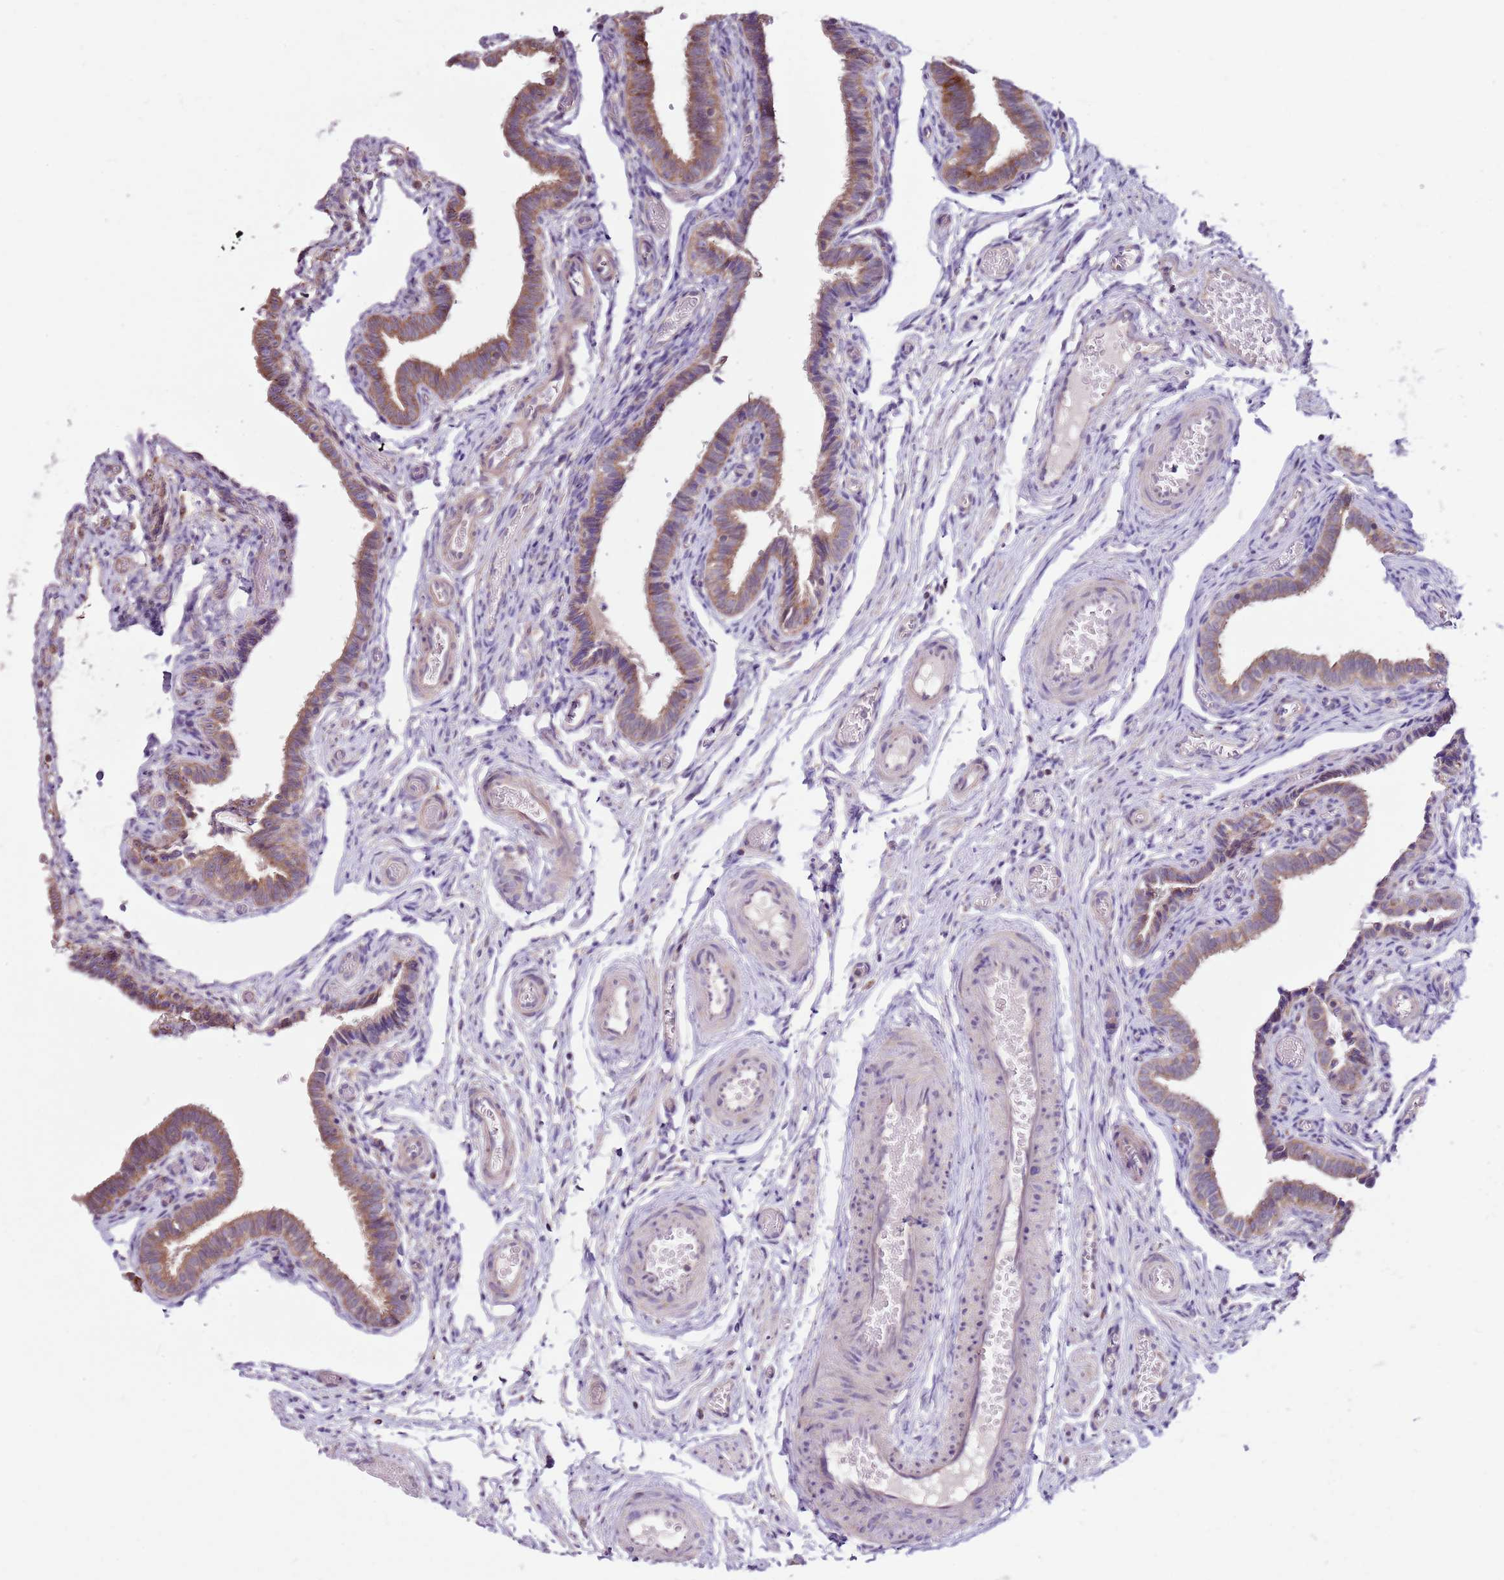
{"staining": {"intensity": "moderate", "quantity": ">75%", "location": "cytoplasmic/membranous"}, "tissue": "fallopian tube", "cell_type": "Glandular cells", "image_type": "normal", "snomed": [{"axis": "morphology", "description": "Normal tissue, NOS"}, {"axis": "topography", "description": "Fallopian tube"}], "caption": "Brown immunohistochemical staining in benign human fallopian tube demonstrates moderate cytoplasmic/membranous positivity in approximately >75% of glandular cells.", "gene": "SMG1", "patient": {"sex": "female", "age": 36}}